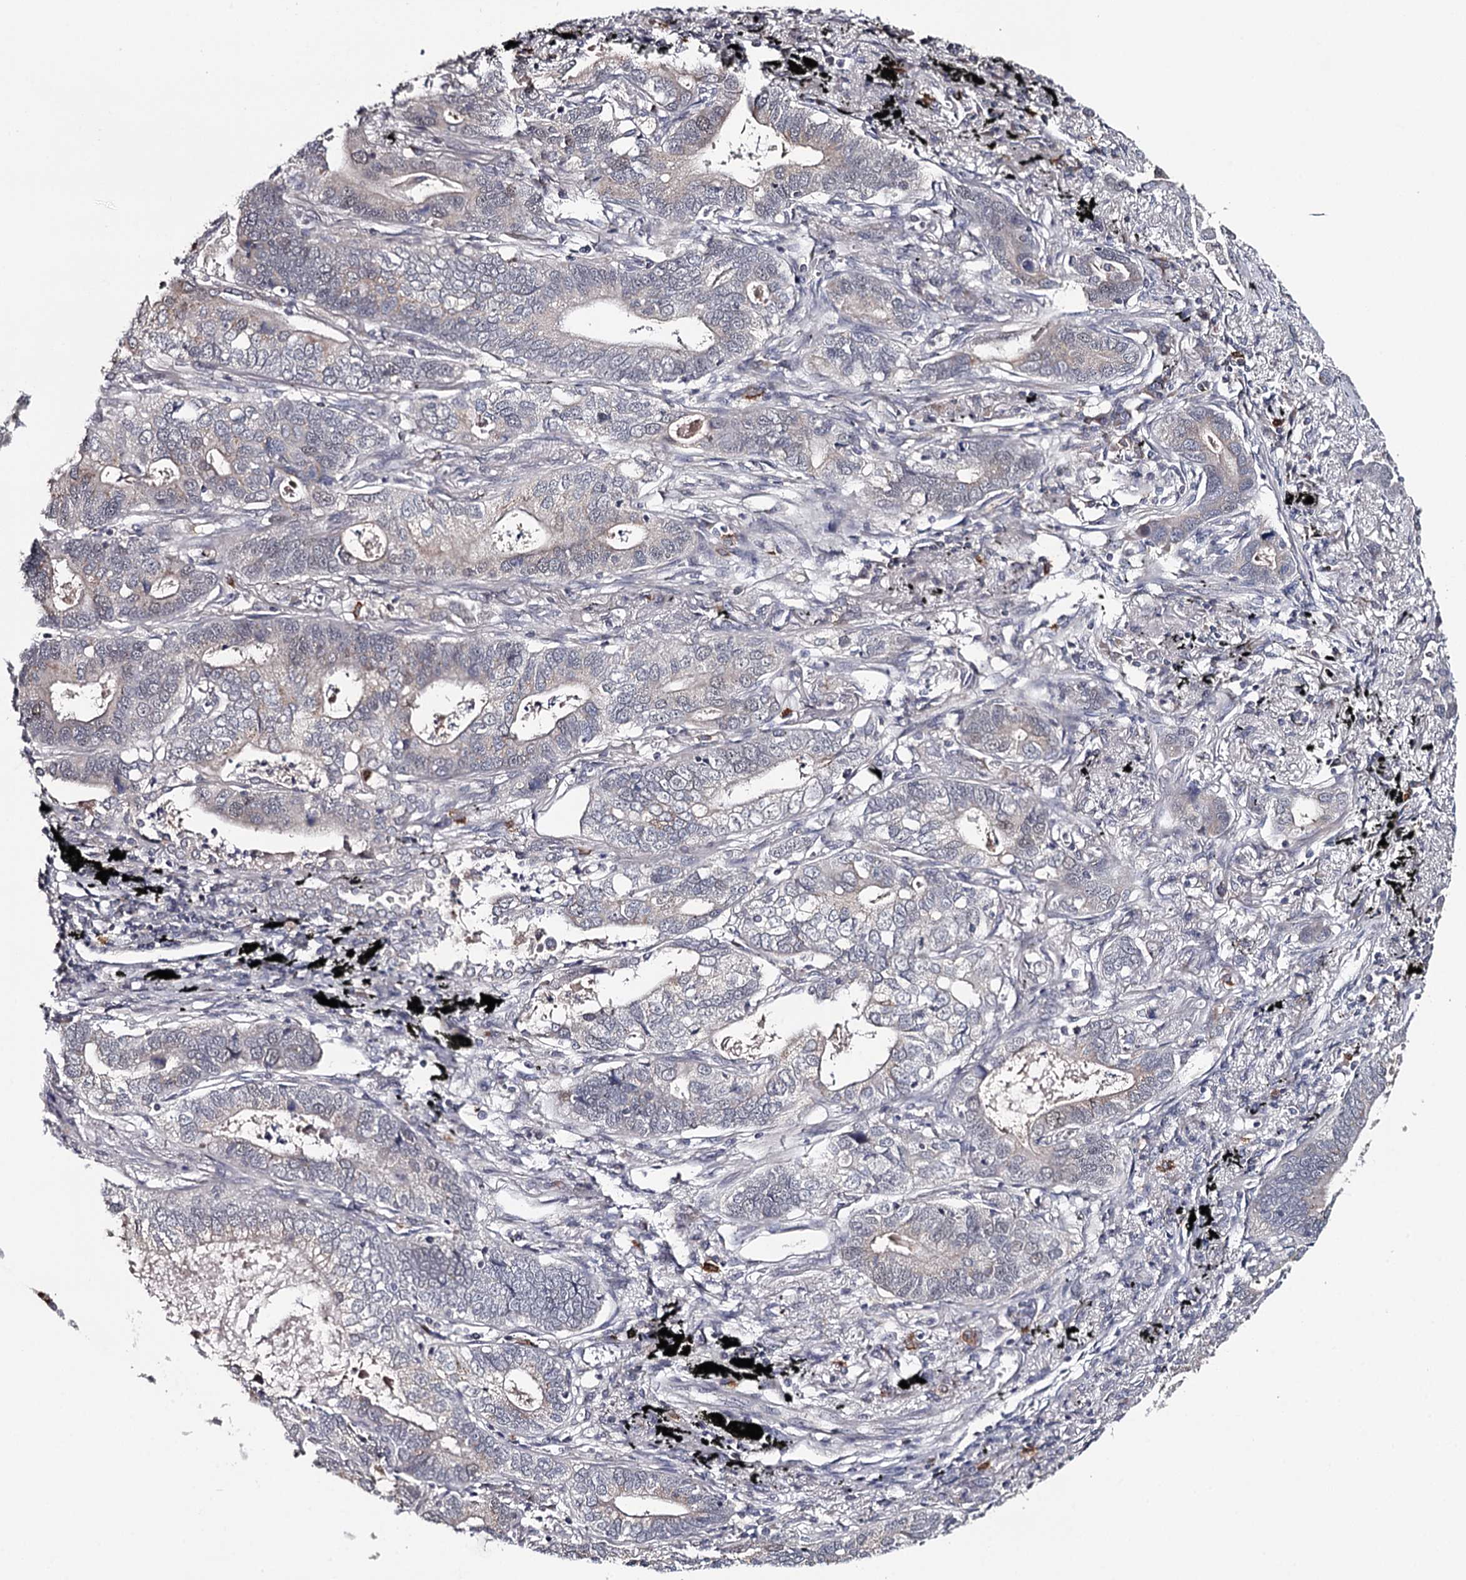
{"staining": {"intensity": "negative", "quantity": "none", "location": "none"}, "tissue": "lung cancer", "cell_type": "Tumor cells", "image_type": "cancer", "snomed": [{"axis": "morphology", "description": "Adenocarcinoma, NOS"}, {"axis": "topography", "description": "Lung"}], "caption": "The IHC micrograph has no significant positivity in tumor cells of adenocarcinoma (lung) tissue.", "gene": "GTSF1", "patient": {"sex": "male", "age": 67}}